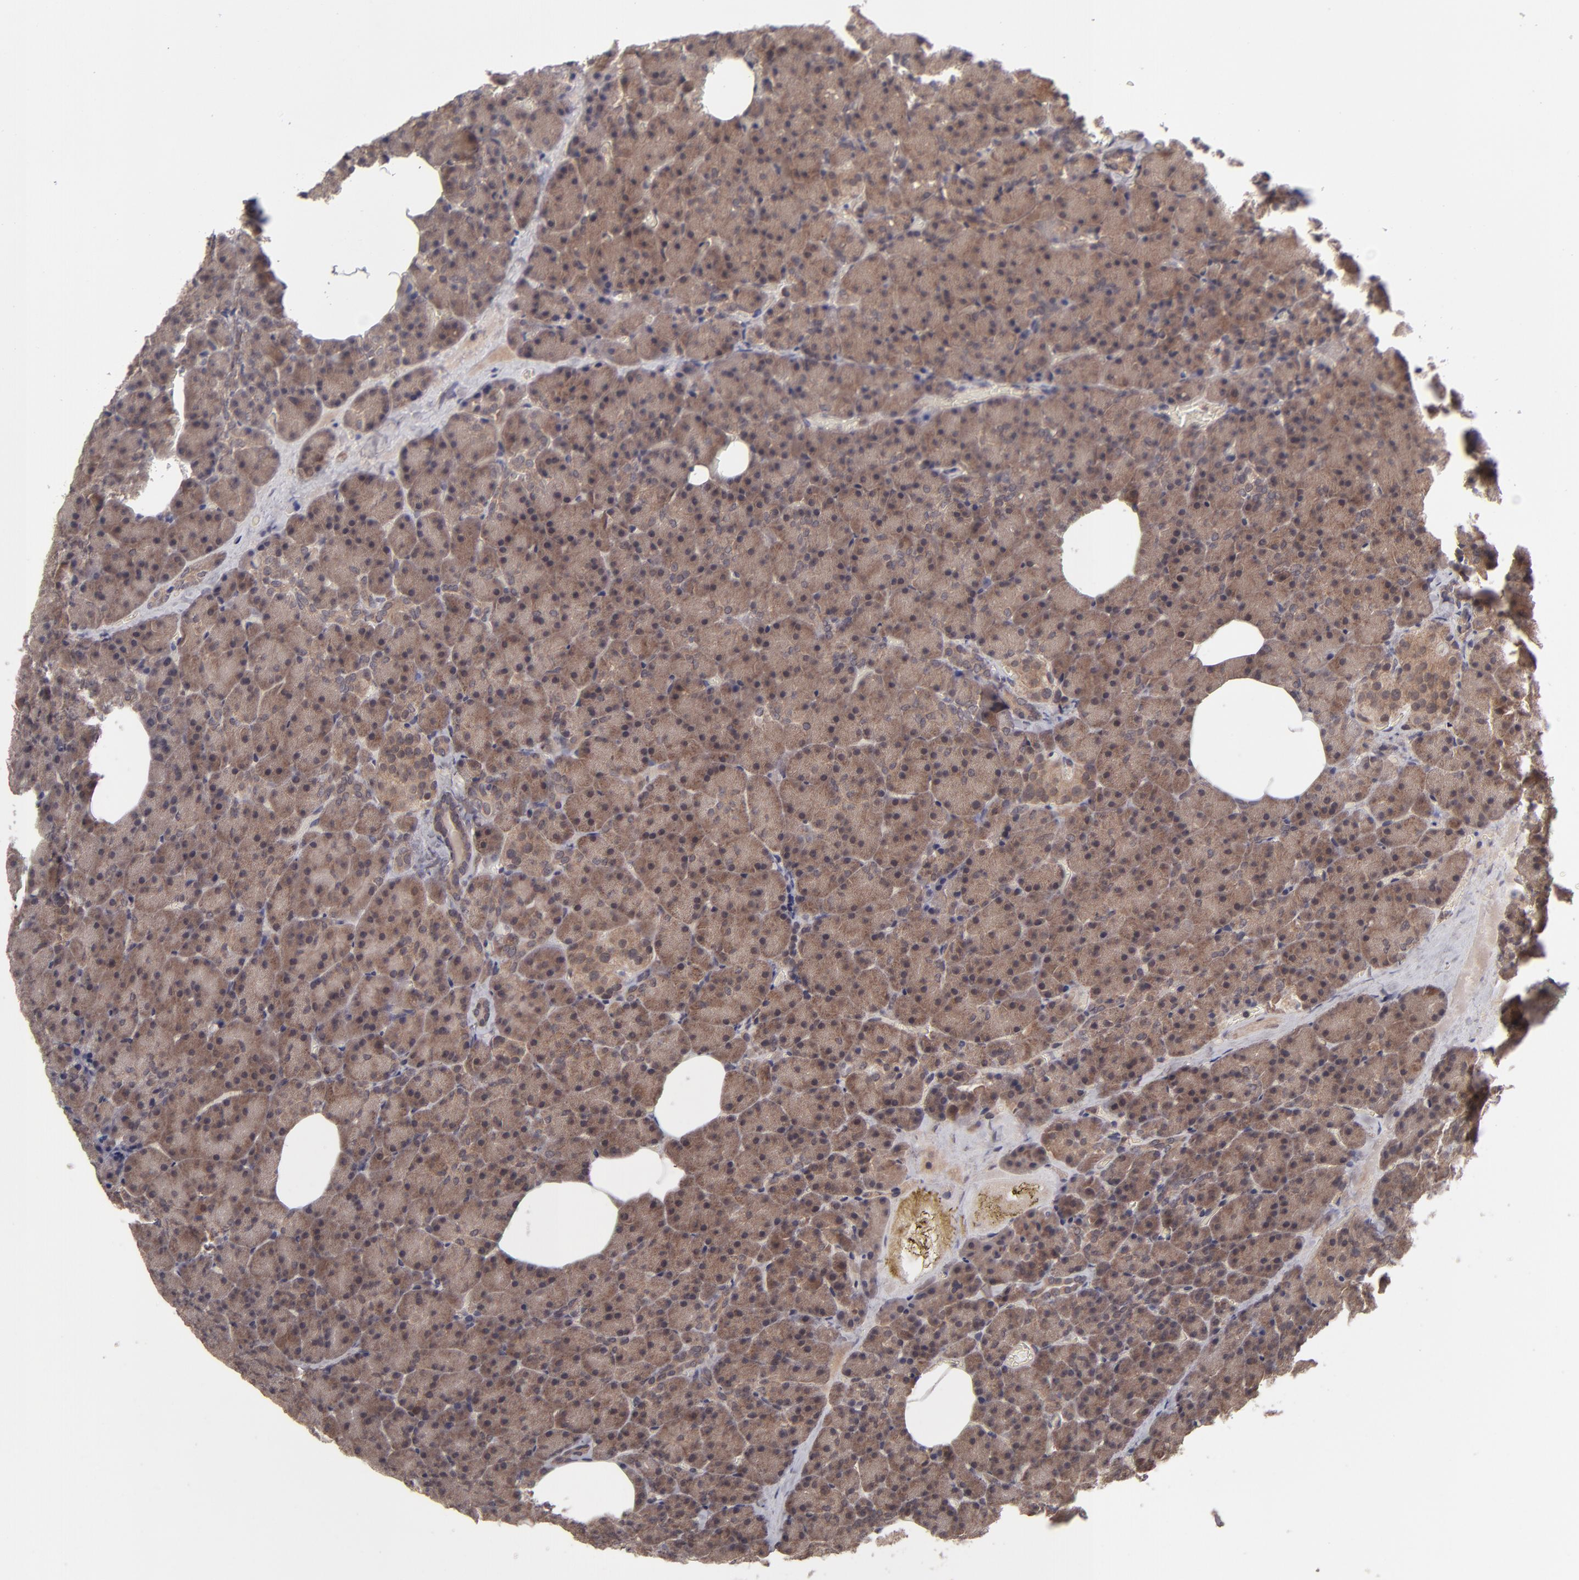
{"staining": {"intensity": "moderate", "quantity": ">75%", "location": "cytoplasmic/membranous"}, "tissue": "carcinoid", "cell_type": "Tumor cells", "image_type": "cancer", "snomed": [{"axis": "morphology", "description": "Normal tissue, NOS"}, {"axis": "morphology", "description": "Carcinoid, malignant, NOS"}, {"axis": "topography", "description": "Pancreas"}], "caption": "Immunohistochemical staining of human carcinoid (malignant) reveals moderate cytoplasmic/membranous protein positivity in about >75% of tumor cells. Using DAB (brown) and hematoxylin (blue) stains, captured at high magnification using brightfield microscopy.", "gene": "TYMS", "patient": {"sex": "female", "age": 35}}